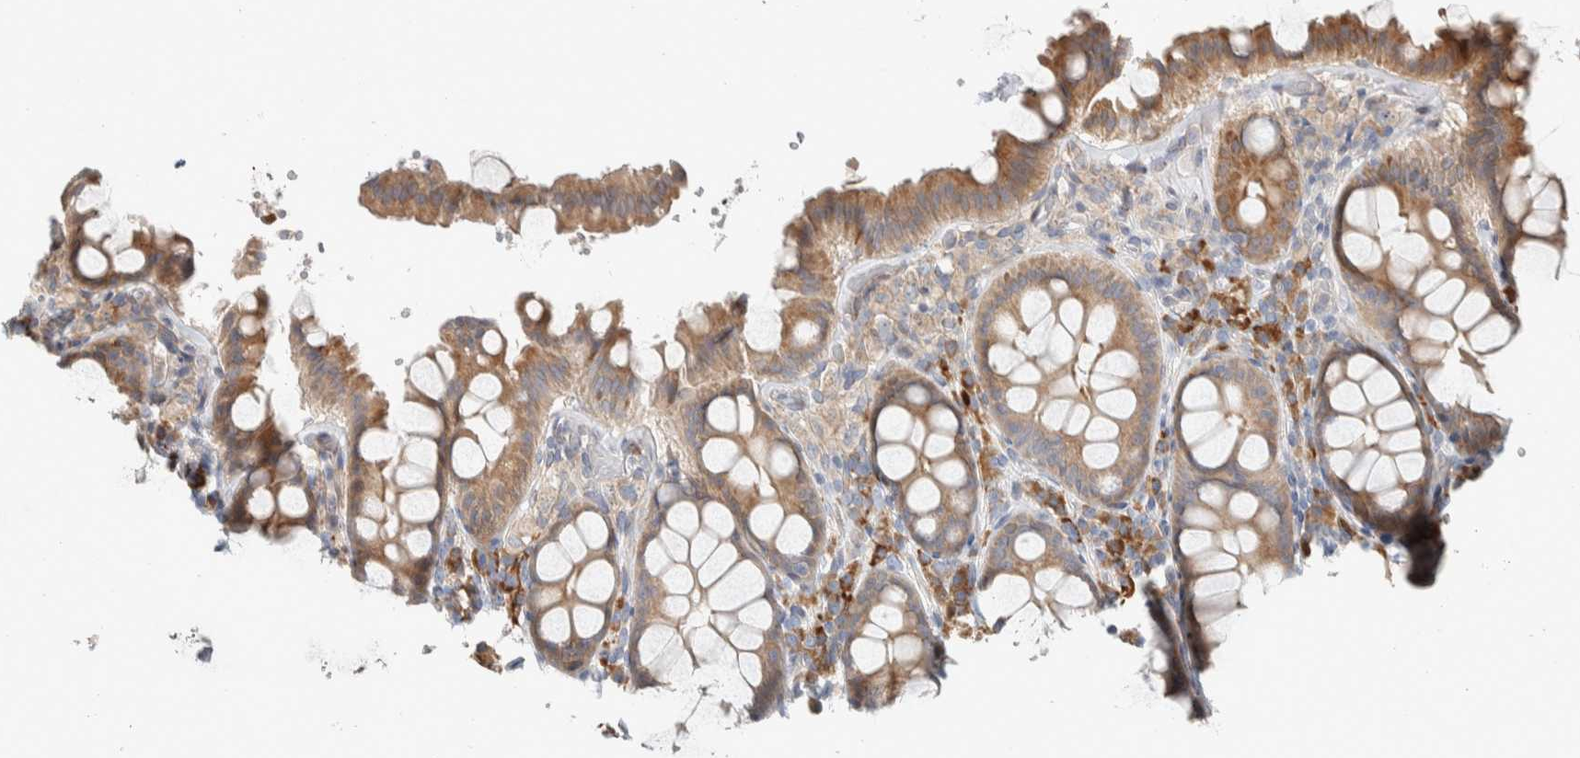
{"staining": {"intensity": "weak", "quantity": ">75%", "location": "cytoplasmic/membranous"}, "tissue": "colon", "cell_type": "Endothelial cells", "image_type": "normal", "snomed": [{"axis": "morphology", "description": "Normal tissue, NOS"}, {"axis": "topography", "description": "Colon"}, {"axis": "topography", "description": "Peripheral nerve tissue"}], "caption": "Immunohistochemical staining of normal human colon demonstrates low levels of weak cytoplasmic/membranous positivity in approximately >75% of endothelial cells. Using DAB (brown) and hematoxylin (blue) stains, captured at high magnification using brightfield microscopy.", "gene": "ADCY8", "patient": {"sex": "female", "age": 61}}